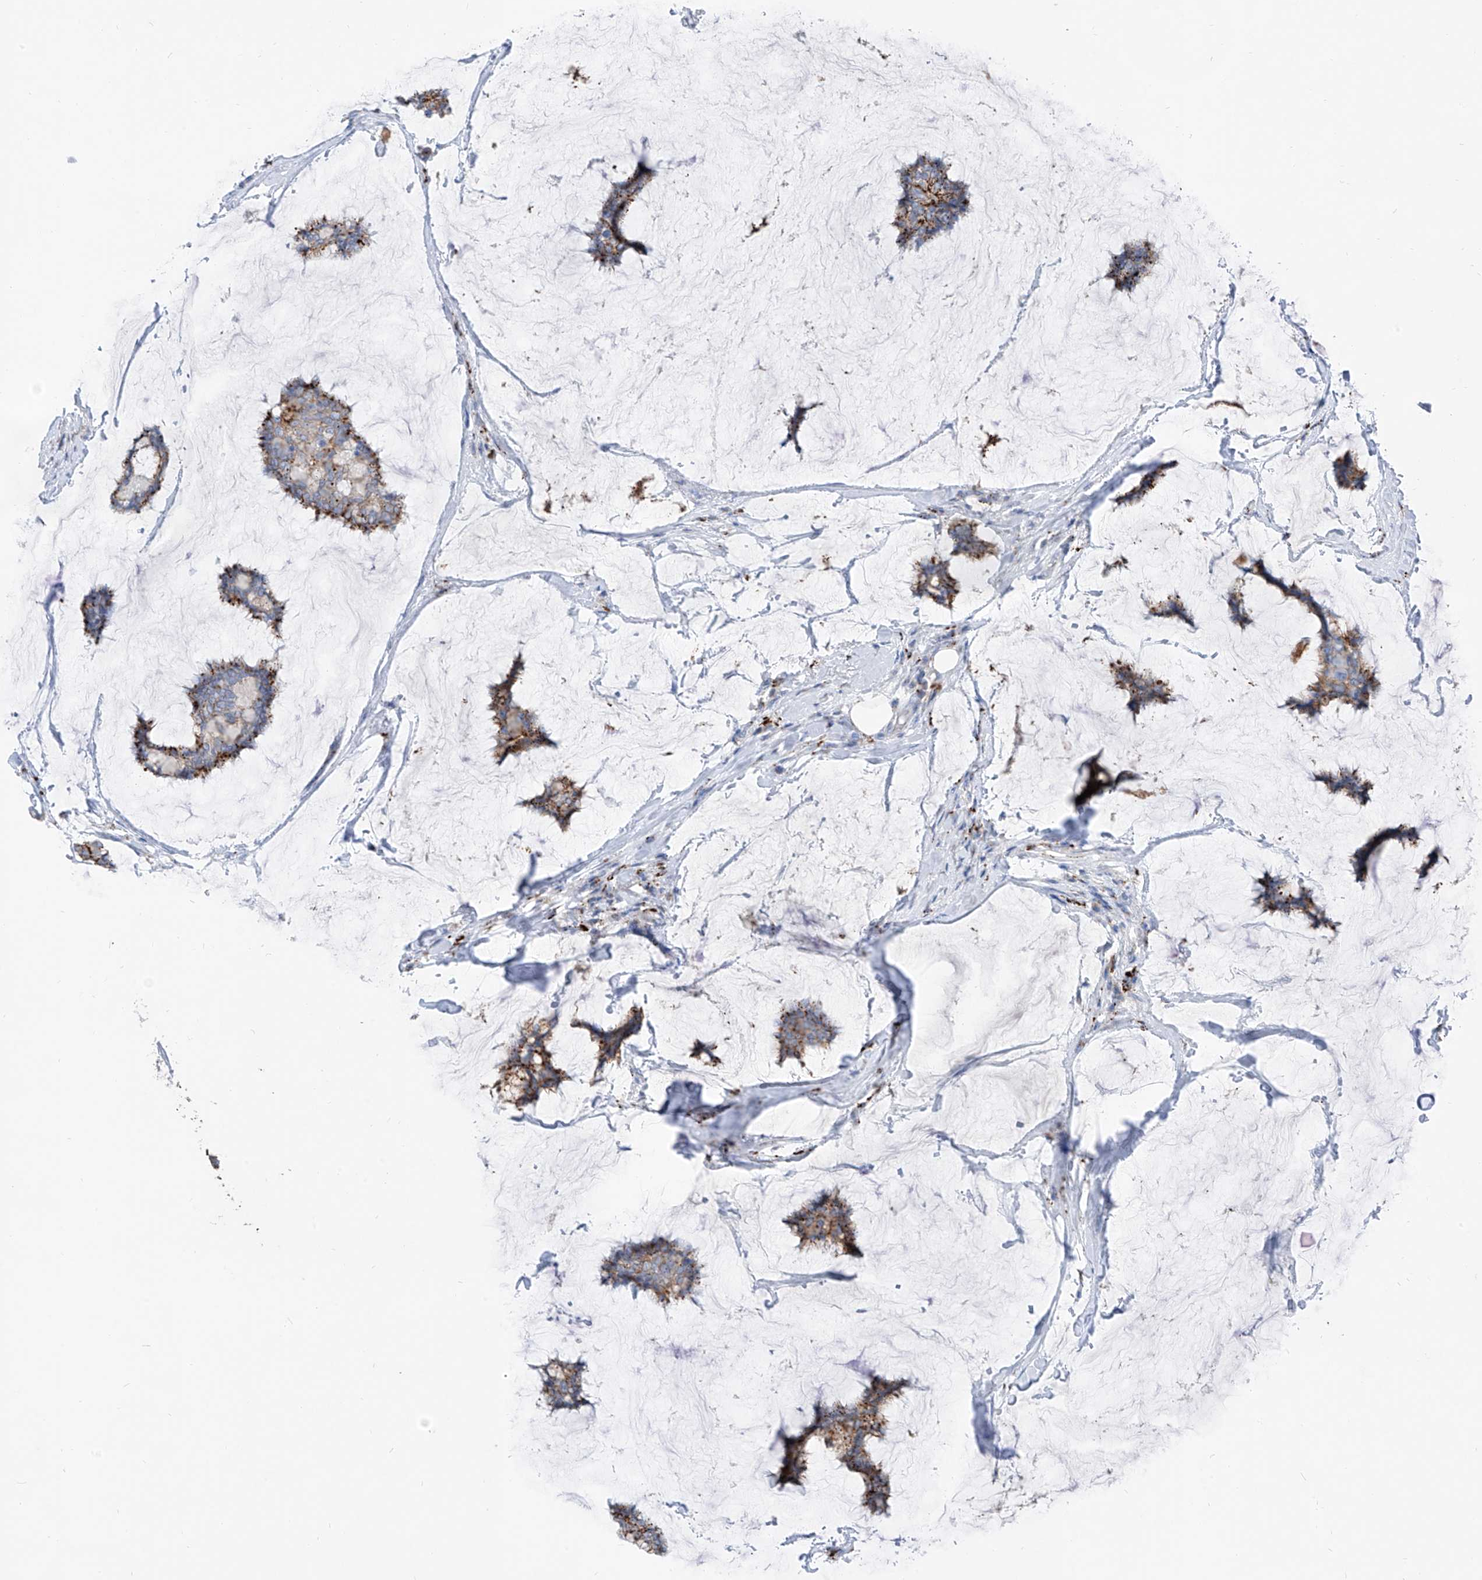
{"staining": {"intensity": "moderate", "quantity": ">75%", "location": "cytoplasmic/membranous"}, "tissue": "breast cancer", "cell_type": "Tumor cells", "image_type": "cancer", "snomed": [{"axis": "morphology", "description": "Duct carcinoma"}, {"axis": "topography", "description": "Breast"}], "caption": "A brown stain labels moderate cytoplasmic/membranous expression of a protein in human breast invasive ductal carcinoma tumor cells.", "gene": "GPR137C", "patient": {"sex": "female", "age": 93}}